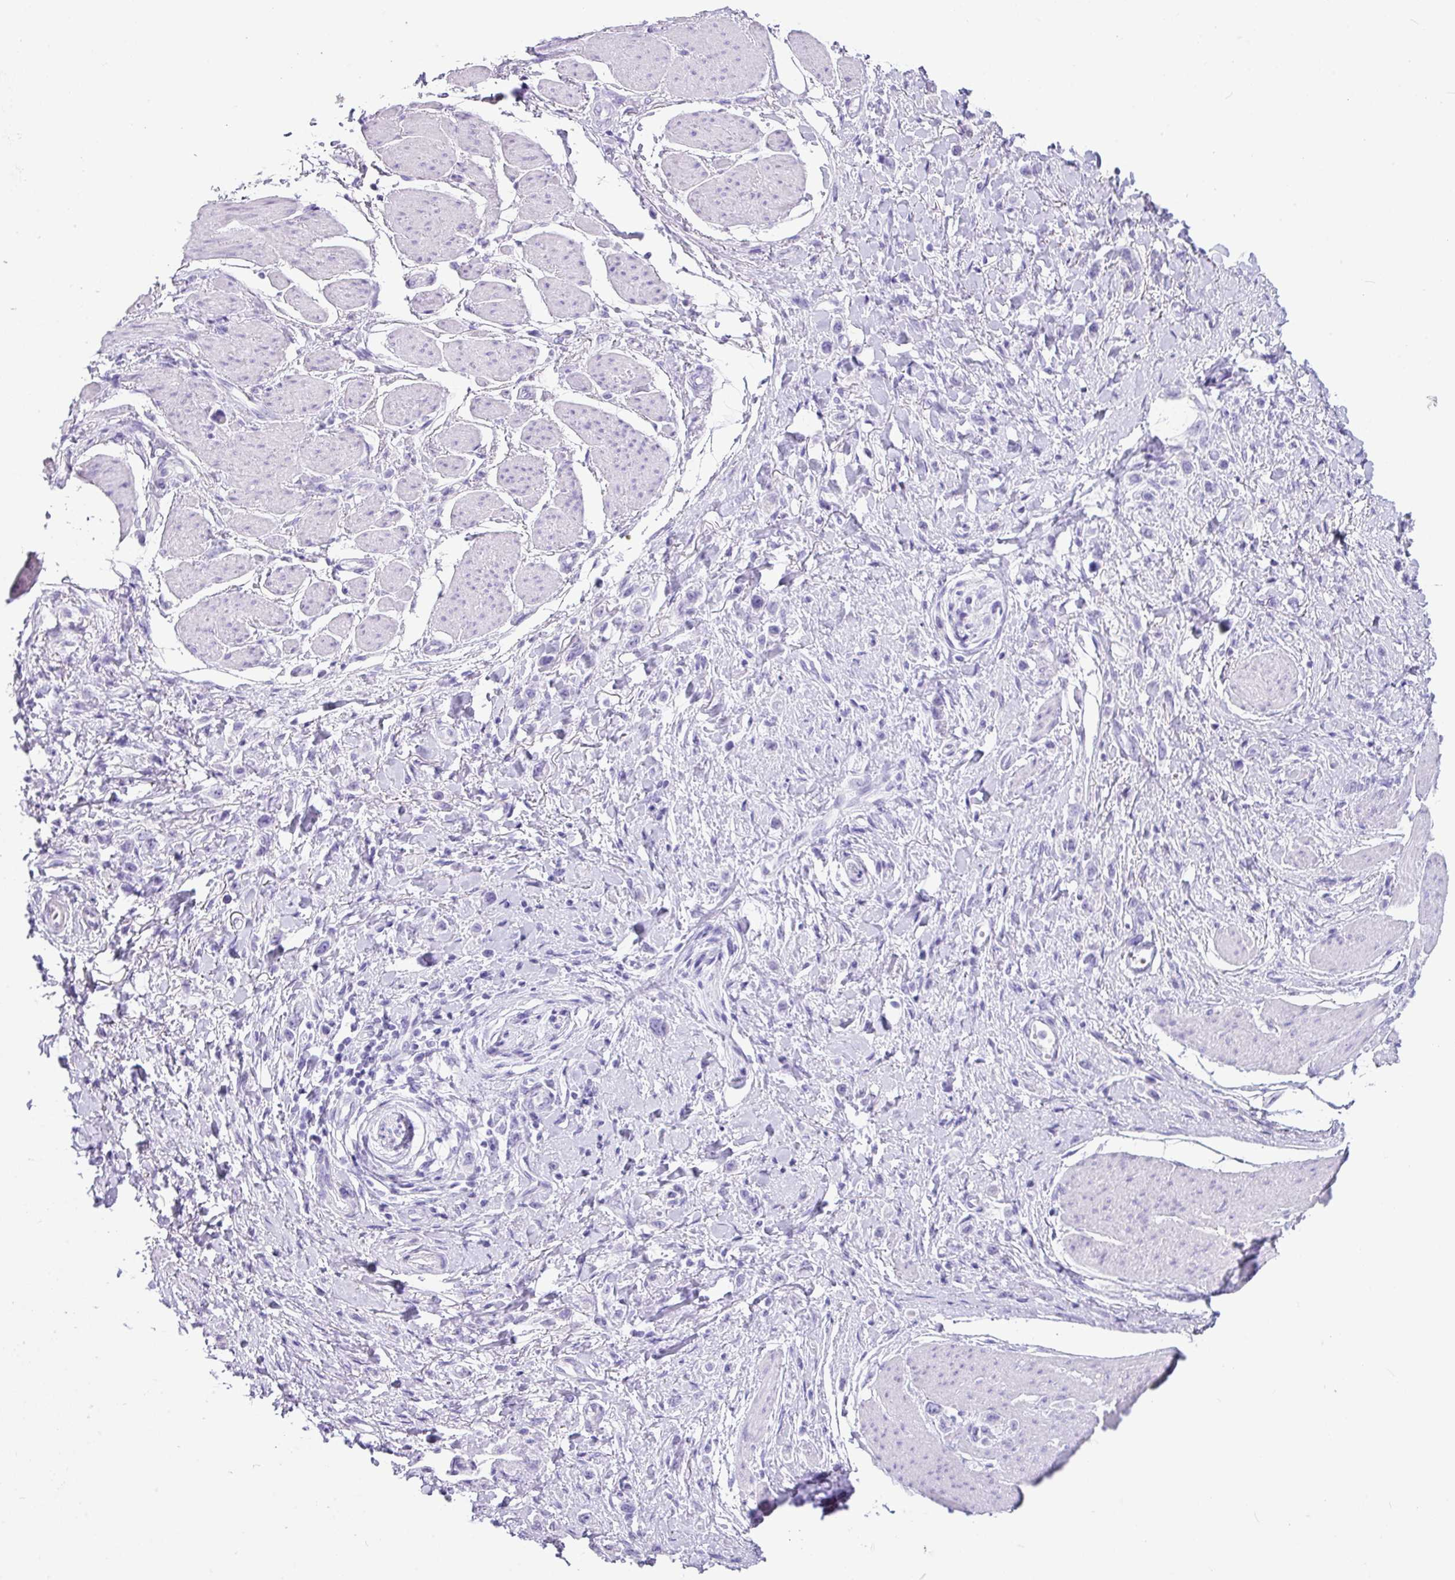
{"staining": {"intensity": "negative", "quantity": "none", "location": "none"}, "tissue": "stomach cancer", "cell_type": "Tumor cells", "image_type": "cancer", "snomed": [{"axis": "morphology", "description": "Adenocarcinoma, NOS"}, {"axis": "topography", "description": "Stomach"}], "caption": "Immunohistochemistry of human stomach cancer reveals no staining in tumor cells.", "gene": "NCCRP1", "patient": {"sex": "female", "age": 65}}